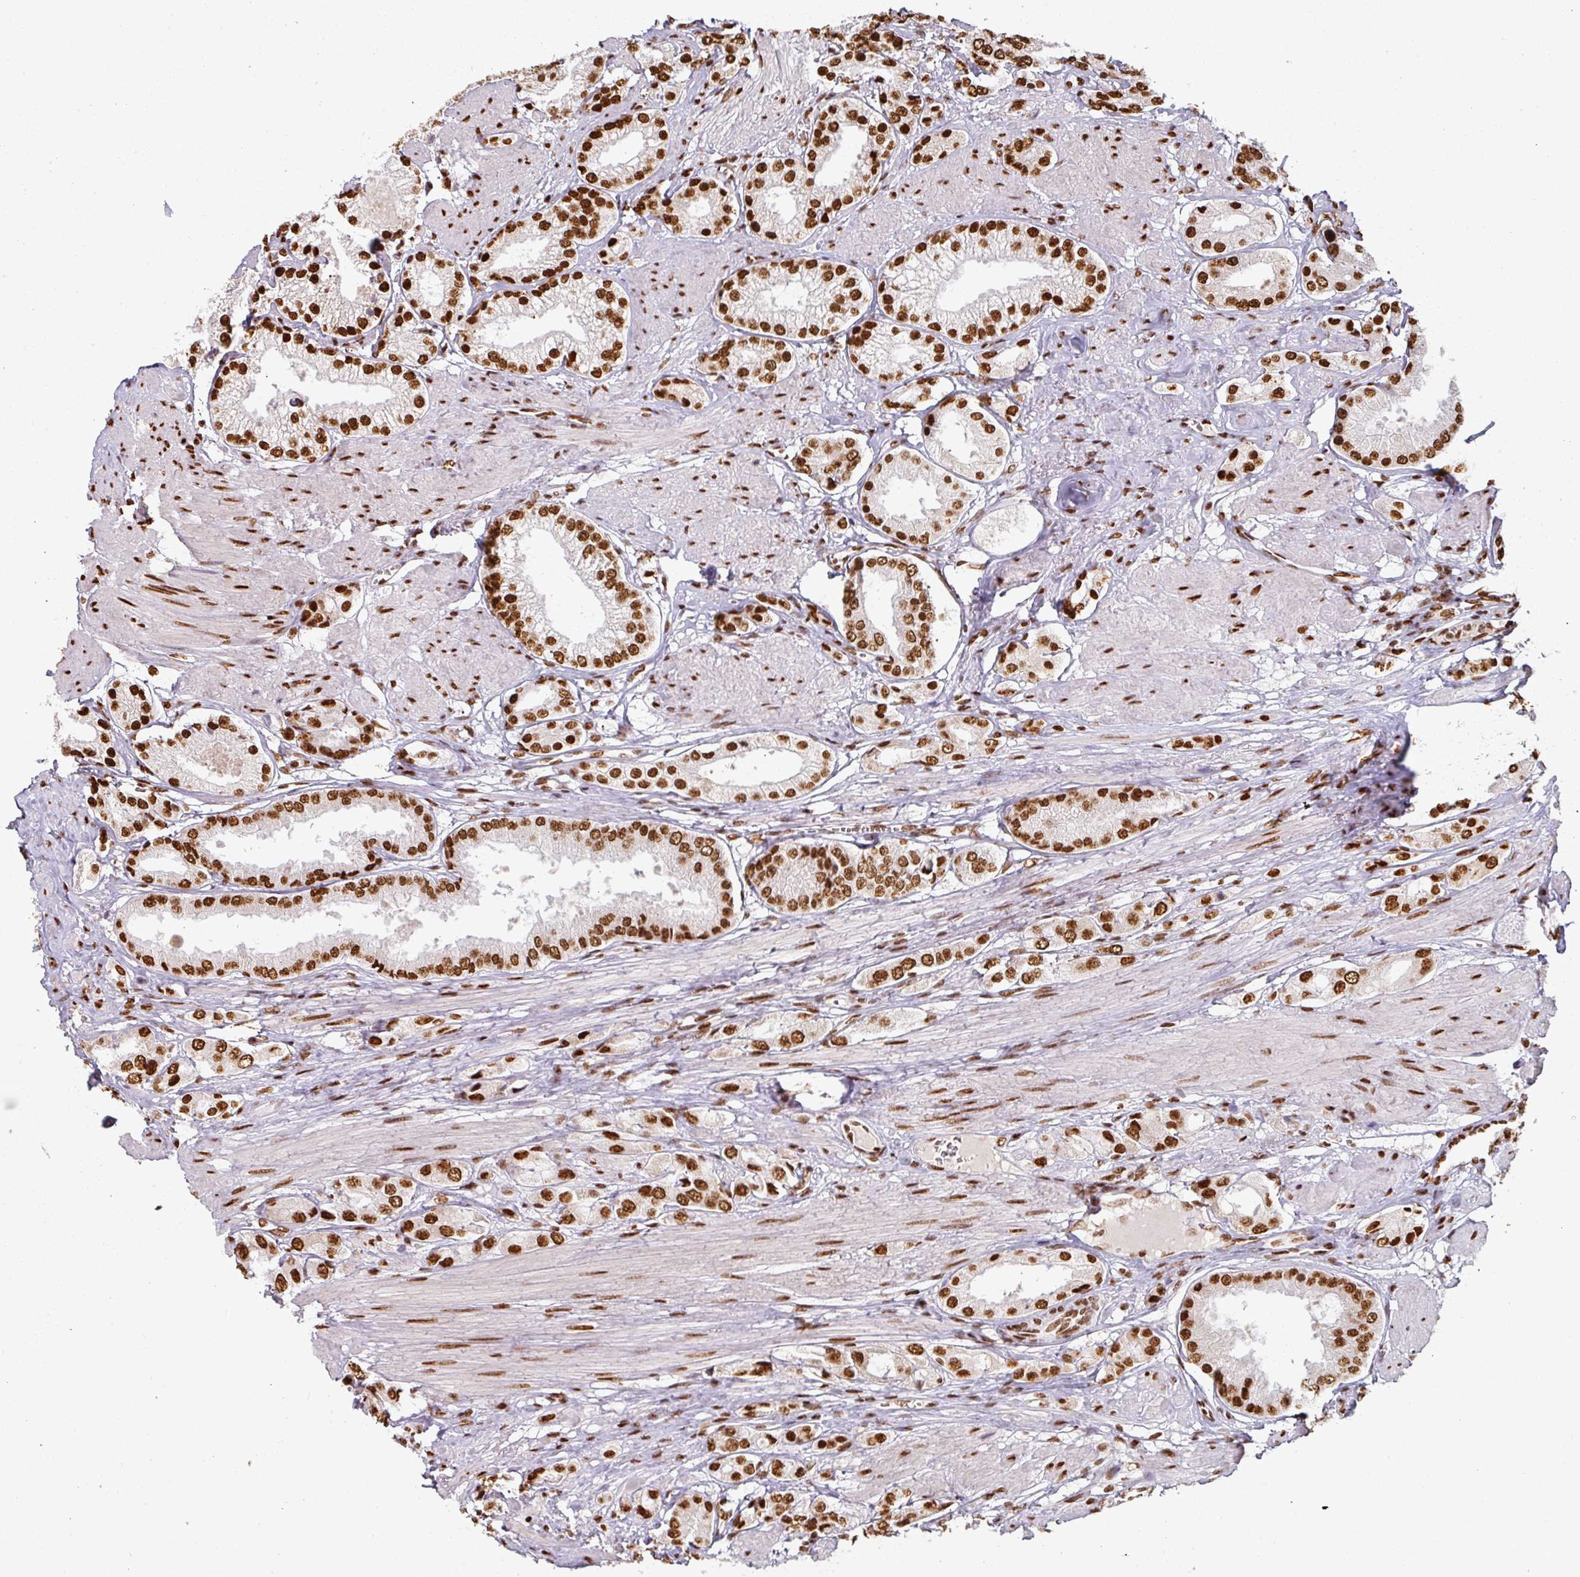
{"staining": {"intensity": "strong", "quantity": ">75%", "location": "nuclear"}, "tissue": "prostate cancer", "cell_type": "Tumor cells", "image_type": "cancer", "snomed": [{"axis": "morphology", "description": "Adenocarcinoma, High grade"}, {"axis": "topography", "description": "Prostate and seminal vesicle, NOS"}], "caption": "Prostate cancer (adenocarcinoma (high-grade)) stained for a protein (brown) displays strong nuclear positive expression in approximately >75% of tumor cells.", "gene": "SIK3", "patient": {"sex": "male", "age": 64}}